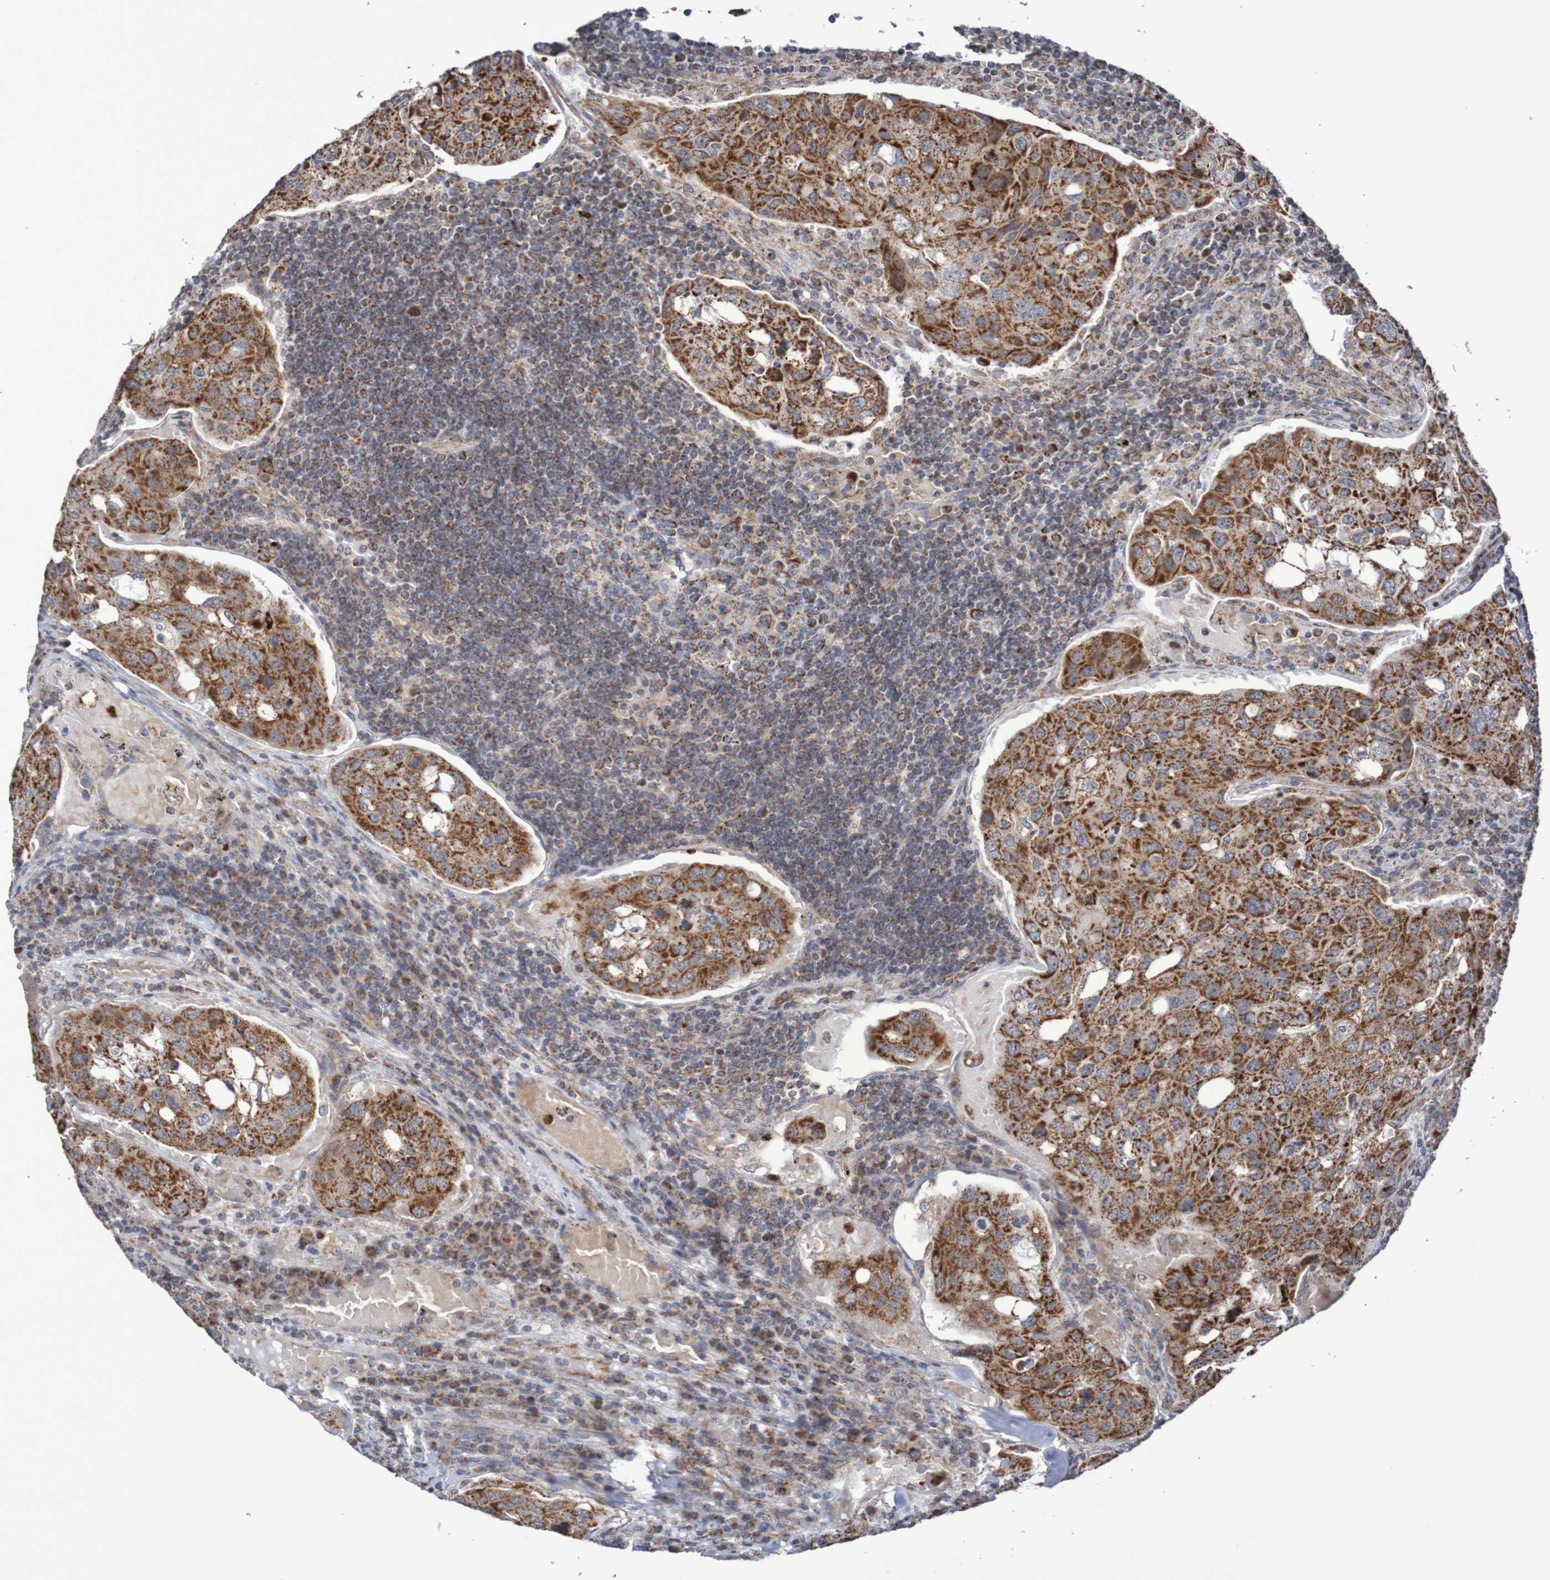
{"staining": {"intensity": "strong", "quantity": ">75%", "location": "cytoplasmic/membranous"}, "tissue": "urothelial cancer", "cell_type": "Tumor cells", "image_type": "cancer", "snomed": [{"axis": "morphology", "description": "Urothelial carcinoma, High grade"}, {"axis": "topography", "description": "Lymph node"}, {"axis": "topography", "description": "Urinary bladder"}], "caption": "An immunohistochemistry histopathology image of tumor tissue is shown. Protein staining in brown labels strong cytoplasmic/membranous positivity in high-grade urothelial carcinoma within tumor cells.", "gene": "DVL1", "patient": {"sex": "male", "age": 51}}